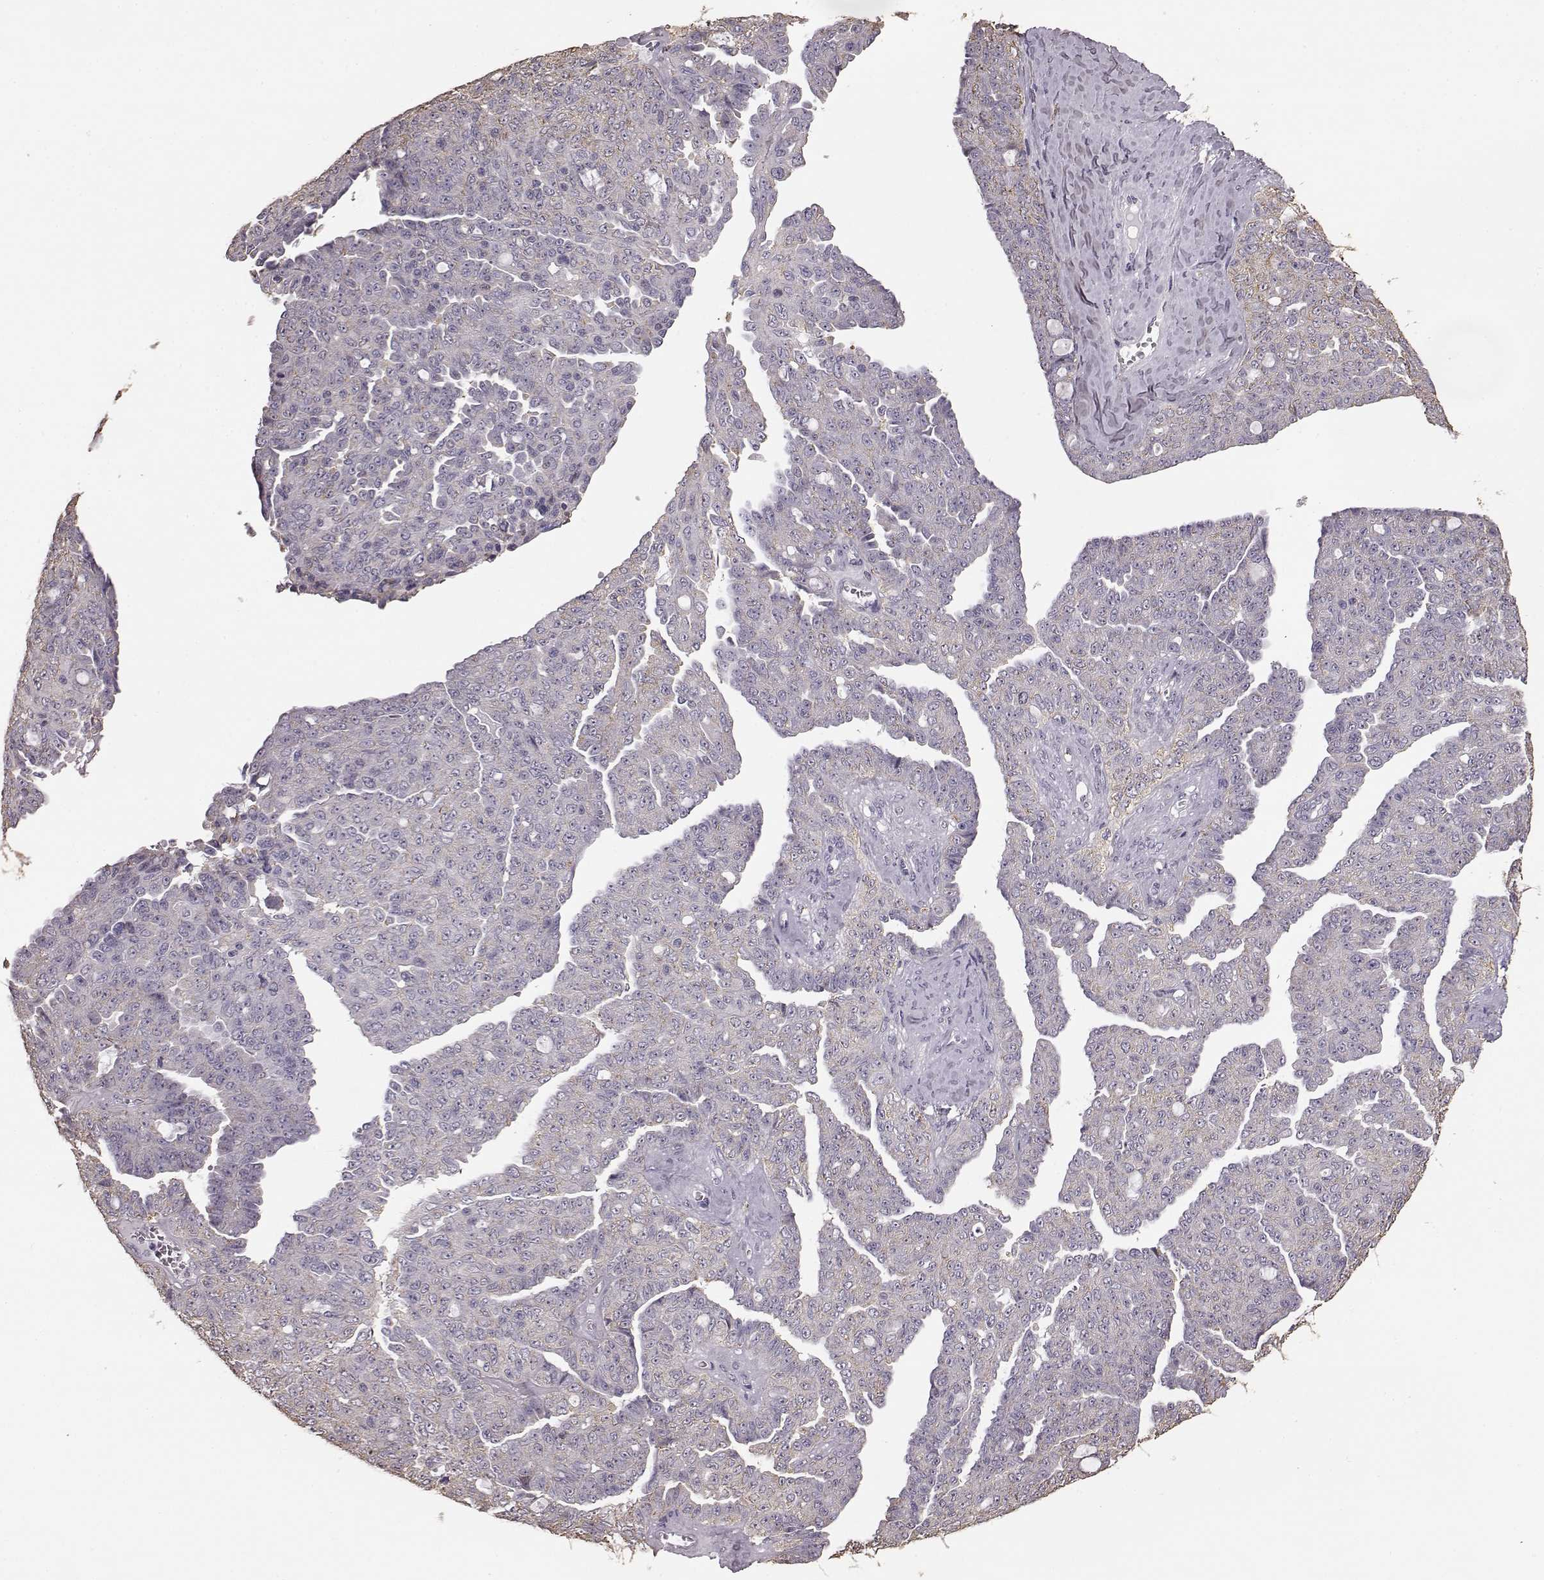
{"staining": {"intensity": "weak", "quantity": "<25%", "location": "cytoplasmic/membranous"}, "tissue": "ovarian cancer", "cell_type": "Tumor cells", "image_type": "cancer", "snomed": [{"axis": "morphology", "description": "Cystadenocarcinoma, serous, NOS"}, {"axis": "topography", "description": "Ovary"}], "caption": "Immunohistochemical staining of human ovarian serous cystadenocarcinoma reveals no significant staining in tumor cells.", "gene": "GABRG3", "patient": {"sex": "female", "age": 71}}